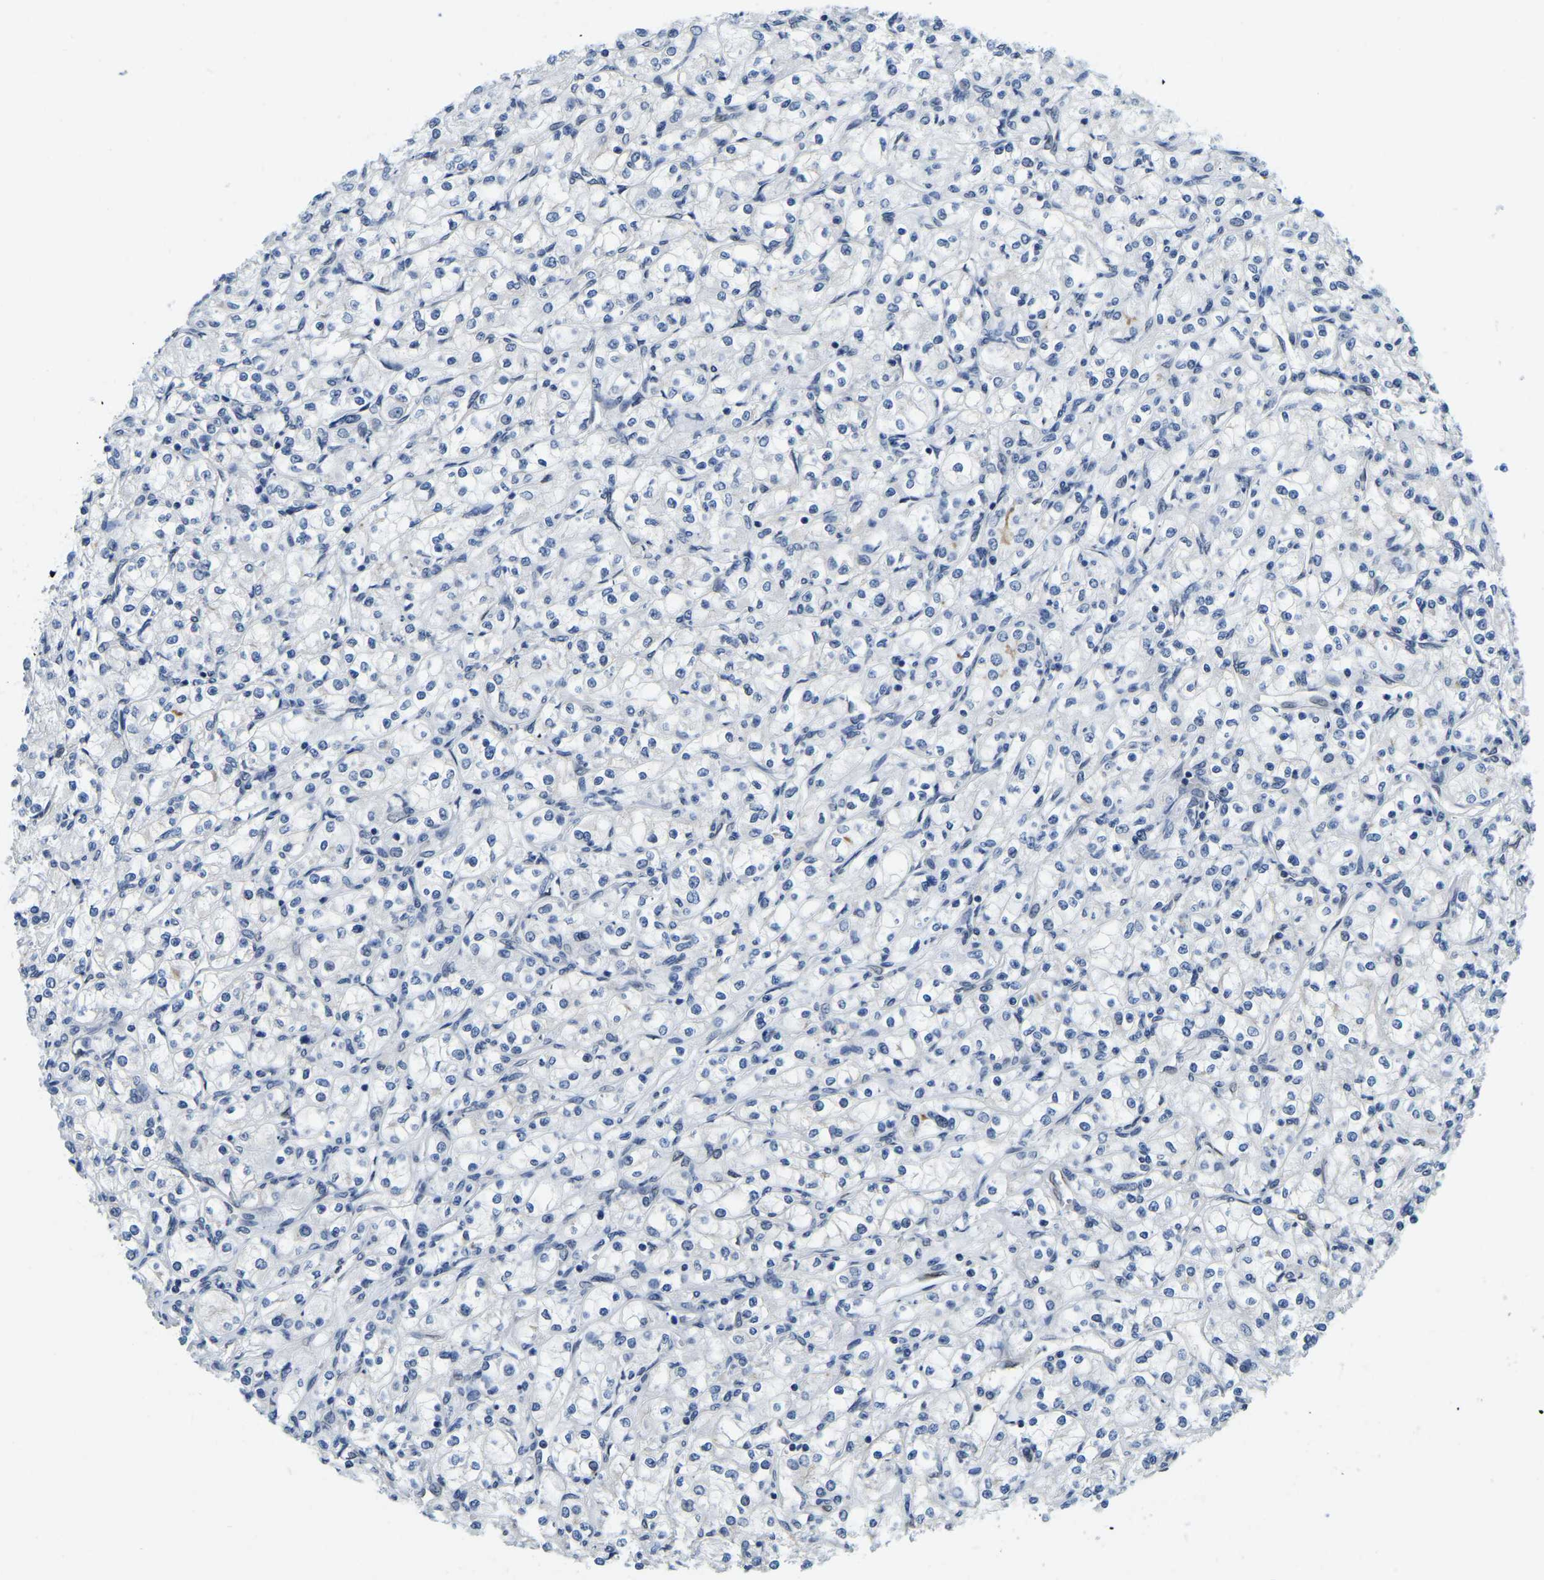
{"staining": {"intensity": "negative", "quantity": "none", "location": "none"}, "tissue": "renal cancer", "cell_type": "Tumor cells", "image_type": "cancer", "snomed": [{"axis": "morphology", "description": "Adenocarcinoma, NOS"}, {"axis": "topography", "description": "Kidney"}], "caption": "Renal cancer was stained to show a protein in brown. There is no significant positivity in tumor cells. (DAB (3,3'-diaminobenzidine) immunohistochemistry (IHC) visualized using brightfield microscopy, high magnification).", "gene": "RANBP2", "patient": {"sex": "male", "age": 77}}